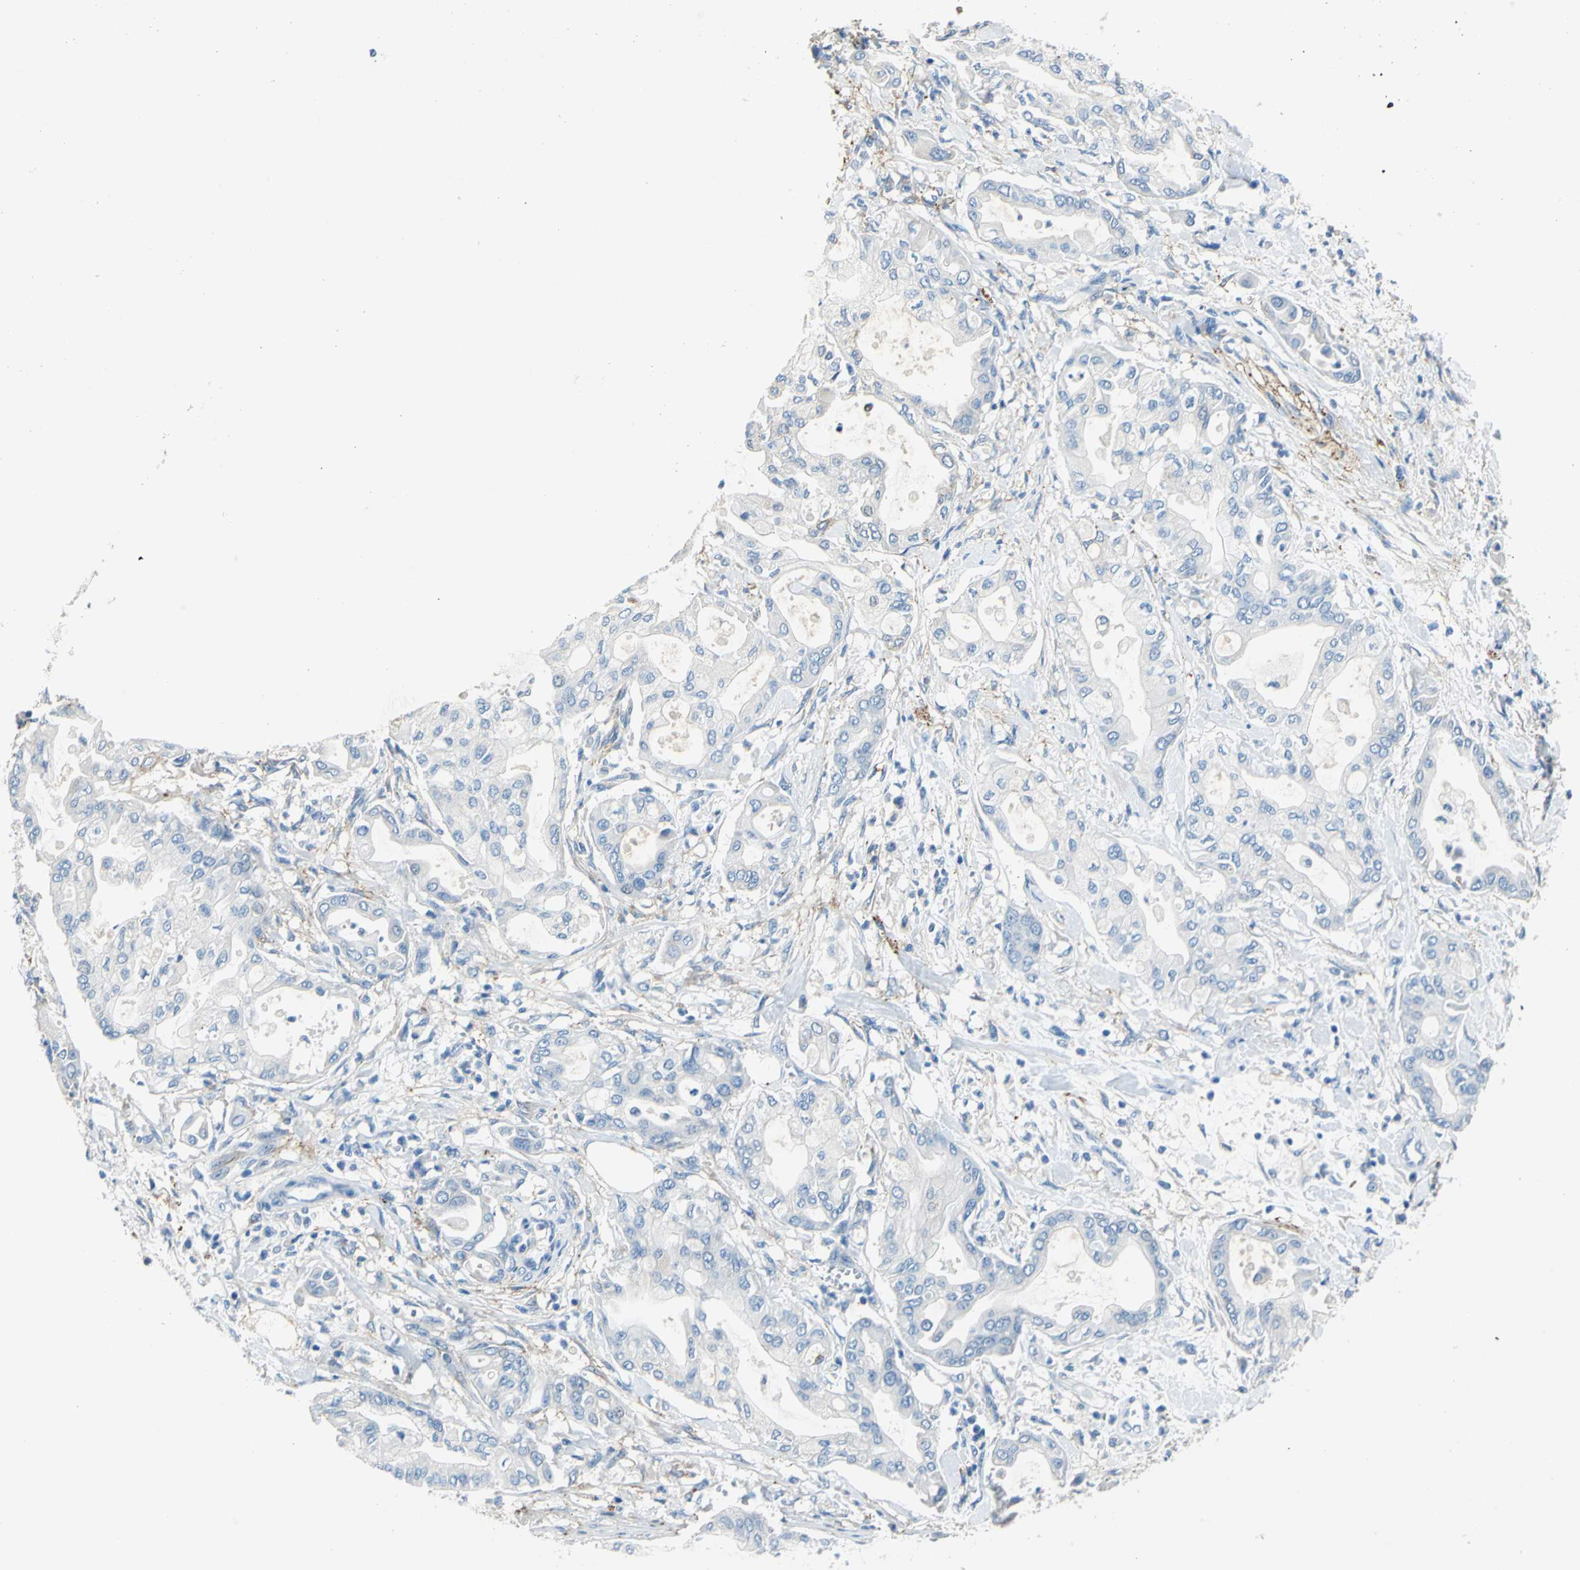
{"staining": {"intensity": "negative", "quantity": "none", "location": "none"}, "tissue": "pancreatic cancer", "cell_type": "Tumor cells", "image_type": "cancer", "snomed": [{"axis": "morphology", "description": "Adenocarcinoma, NOS"}, {"axis": "morphology", "description": "Adenocarcinoma, metastatic, NOS"}, {"axis": "topography", "description": "Lymph node"}, {"axis": "topography", "description": "Pancreas"}, {"axis": "topography", "description": "Duodenum"}], "caption": "A histopathology image of human pancreatic metastatic adenocarcinoma is negative for staining in tumor cells.", "gene": "AKAP12", "patient": {"sex": "female", "age": 64}}